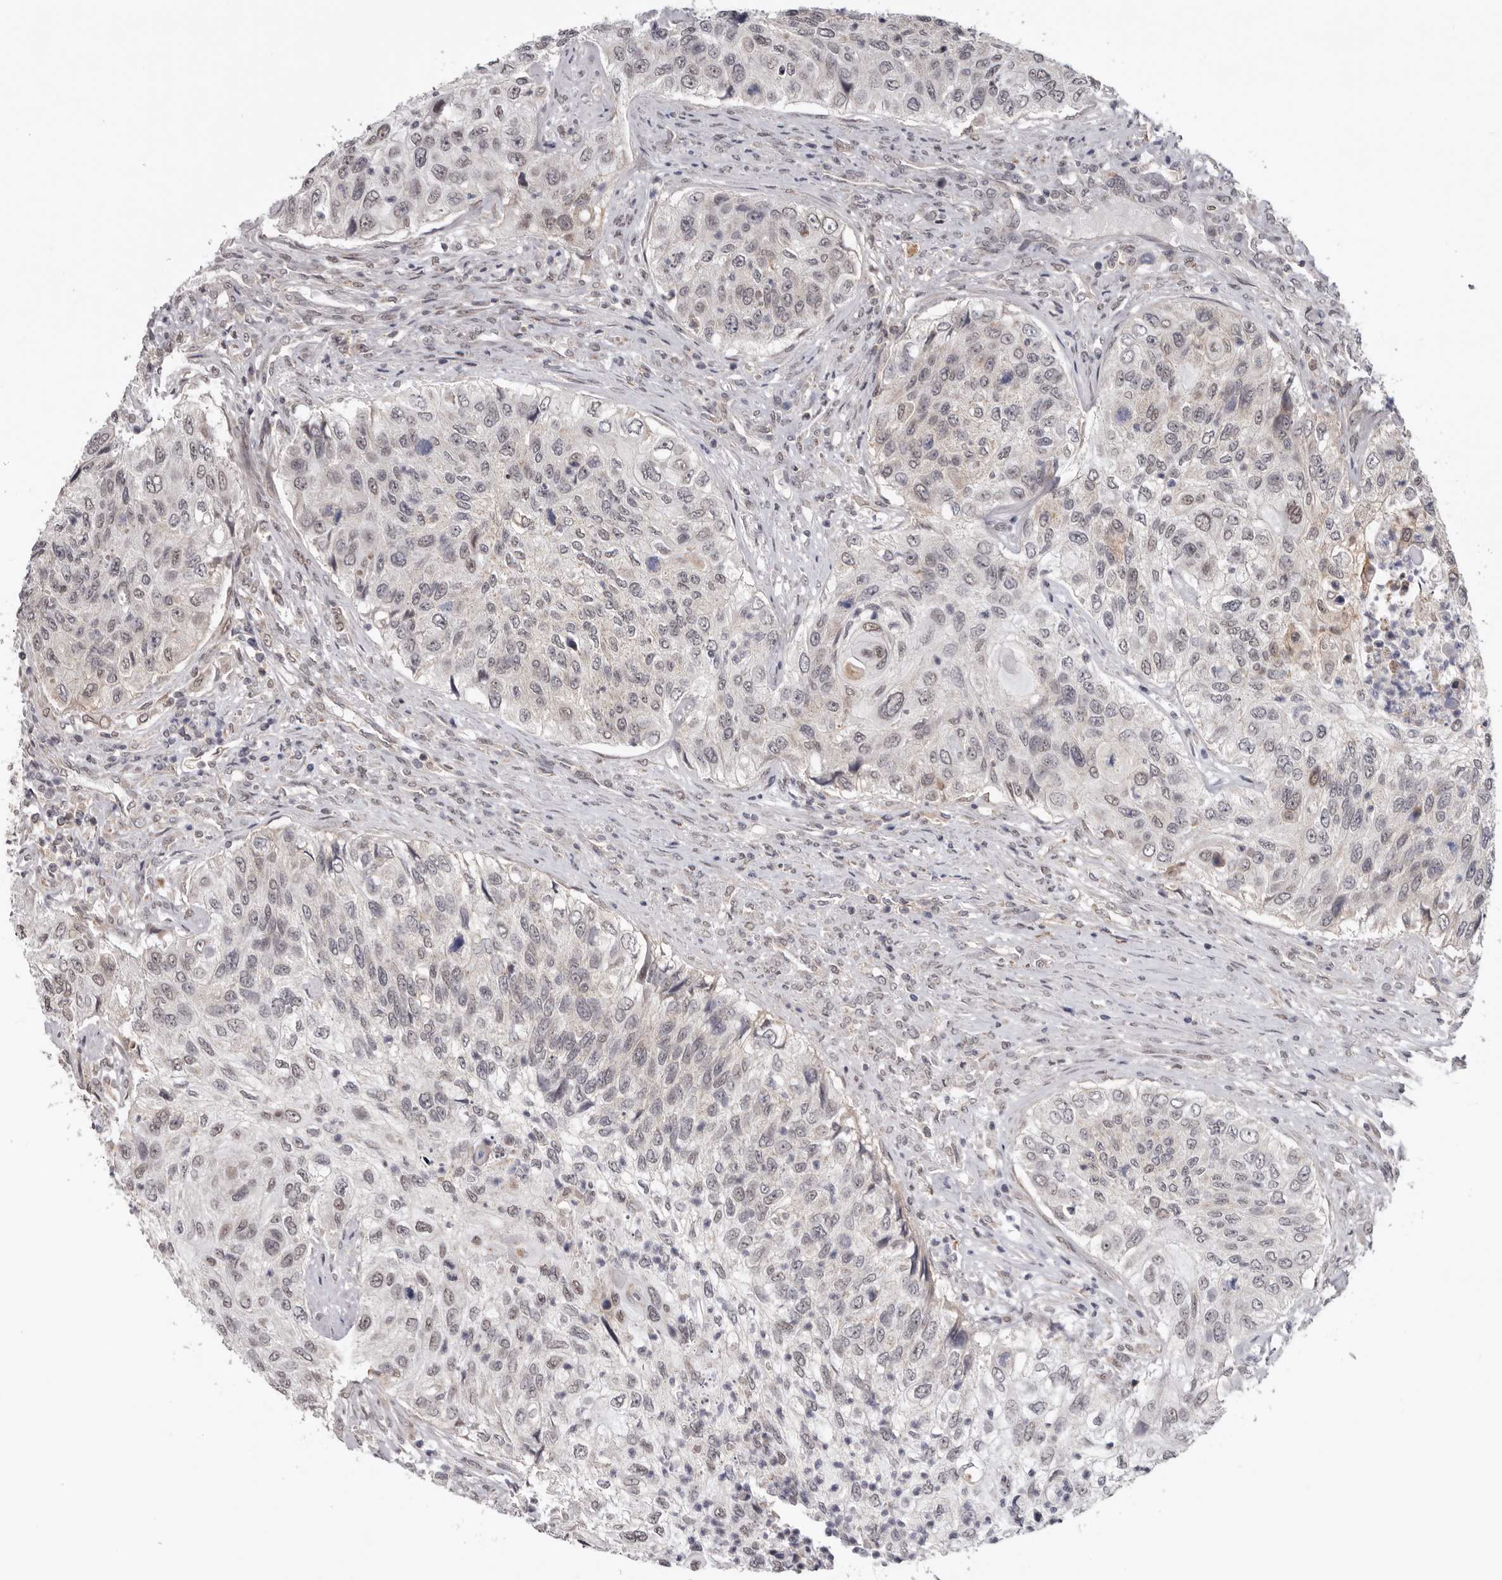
{"staining": {"intensity": "weak", "quantity": "<25%", "location": "nuclear"}, "tissue": "urothelial cancer", "cell_type": "Tumor cells", "image_type": "cancer", "snomed": [{"axis": "morphology", "description": "Urothelial carcinoma, High grade"}, {"axis": "topography", "description": "Urinary bladder"}], "caption": "The photomicrograph demonstrates no staining of tumor cells in urothelial cancer.", "gene": "MOGAT2", "patient": {"sex": "female", "age": 60}}